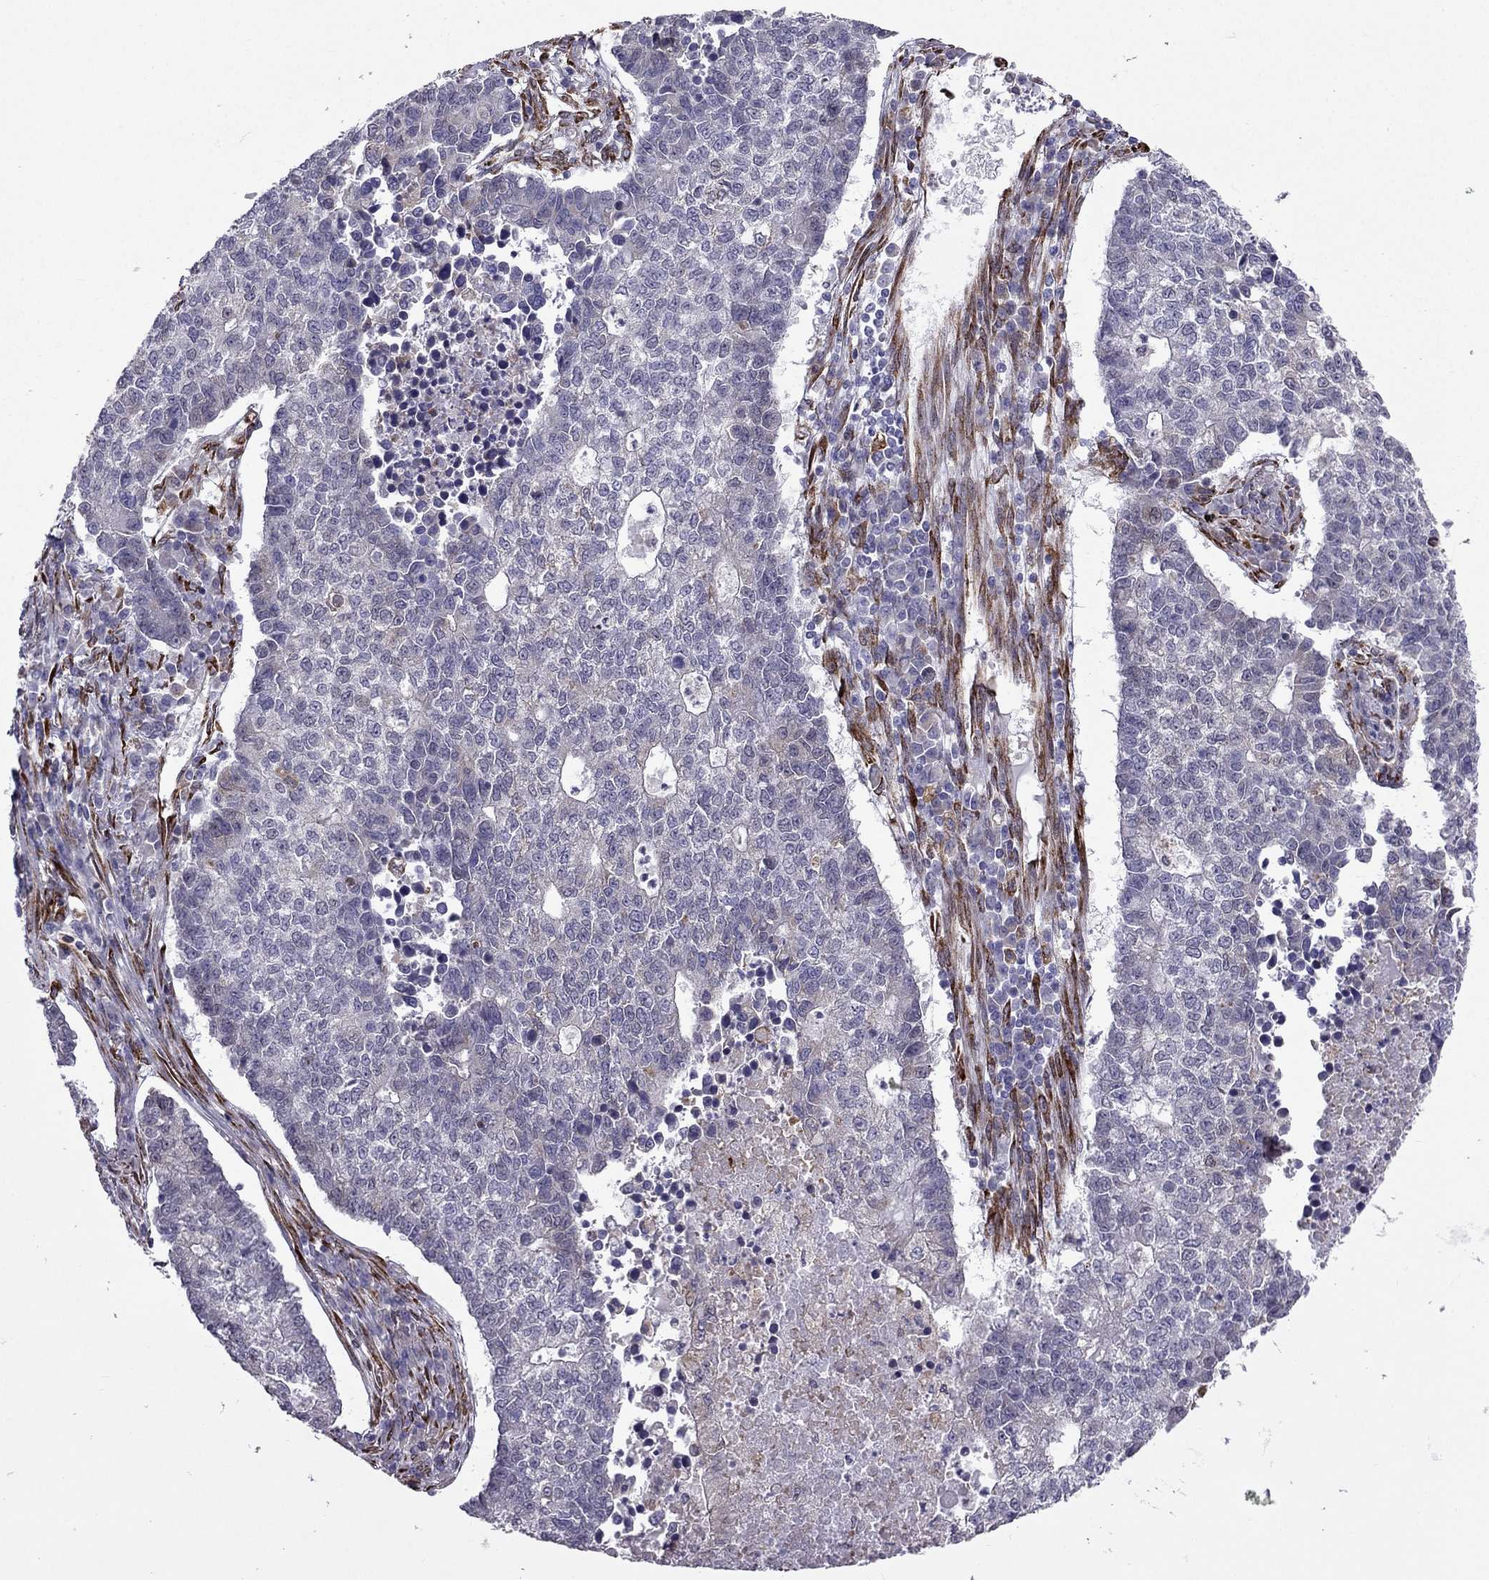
{"staining": {"intensity": "negative", "quantity": "none", "location": "none"}, "tissue": "lung cancer", "cell_type": "Tumor cells", "image_type": "cancer", "snomed": [{"axis": "morphology", "description": "Adenocarcinoma, NOS"}, {"axis": "topography", "description": "Lung"}], "caption": "High power microscopy micrograph of an immunohistochemistry (IHC) histopathology image of lung cancer, revealing no significant staining in tumor cells.", "gene": "IKBIP", "patient": {"sex": "male", "age": 57}}